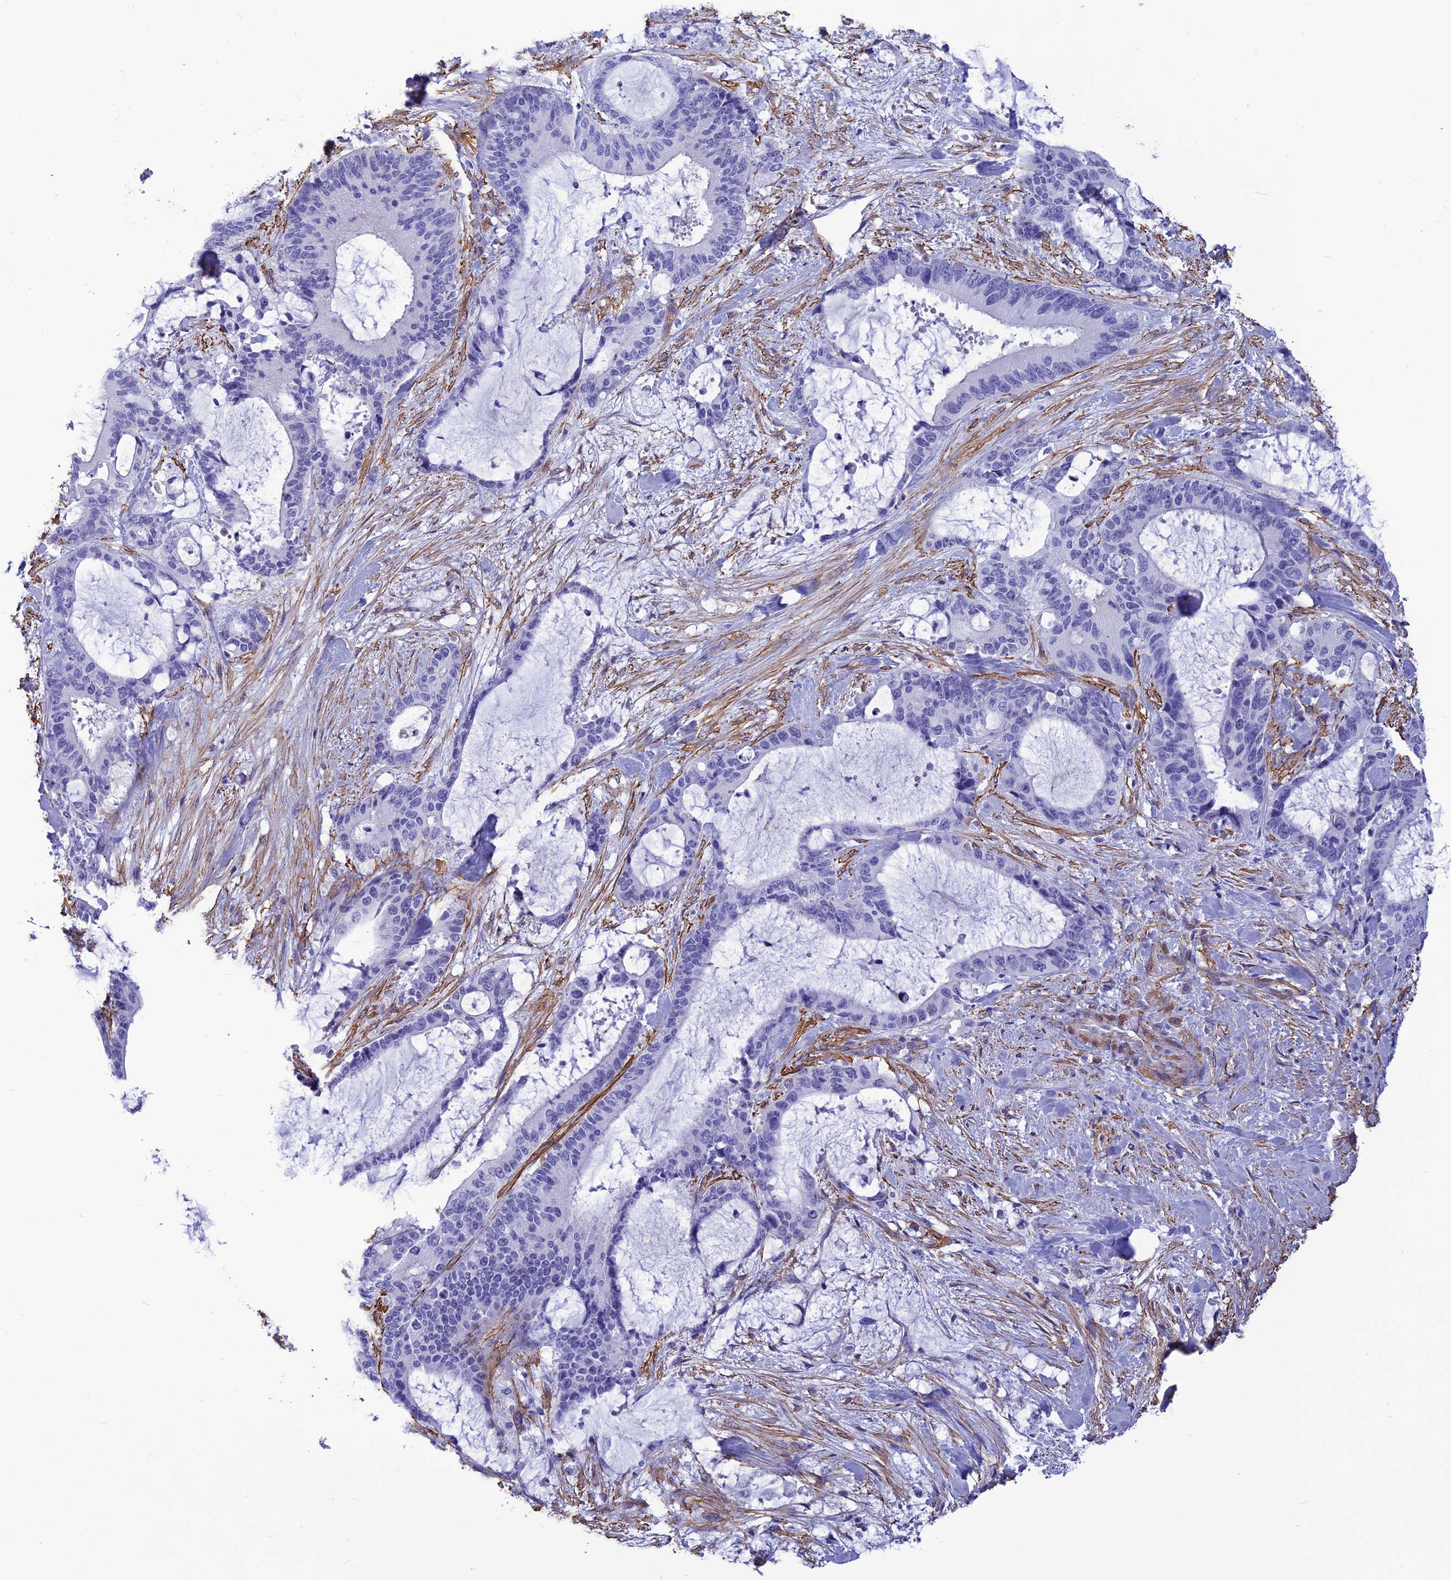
{"staining": {"intensity": "negative", "quantity": "none", "location": "none"}, "tissue": "liver cancer", "cell_type": "Tumor cells", "image_type": "cancer", "snomed": [{"axis": "morphology", "description": "Normal tissue, NOS"}, {"axis": "morphology", "description": "Cholangiocarcinoma"}, {"axis": "topography", "description": "Liver"}, {"axis": "topography", "description": "Peripheral nerve tissue"}], "caption": "This is a histopathology image of IHC staining of liver cancer, which shows no expression in tumor cells. Brightfield microscopy of immunohistochemistry (IHC) stained with DAB (3,3'-diaminobenzidine) (brown) and hematoxylin (blue), captured at high magnification.", "gene": "NKD1", "patient": {"sex": "female", "age": 73}}